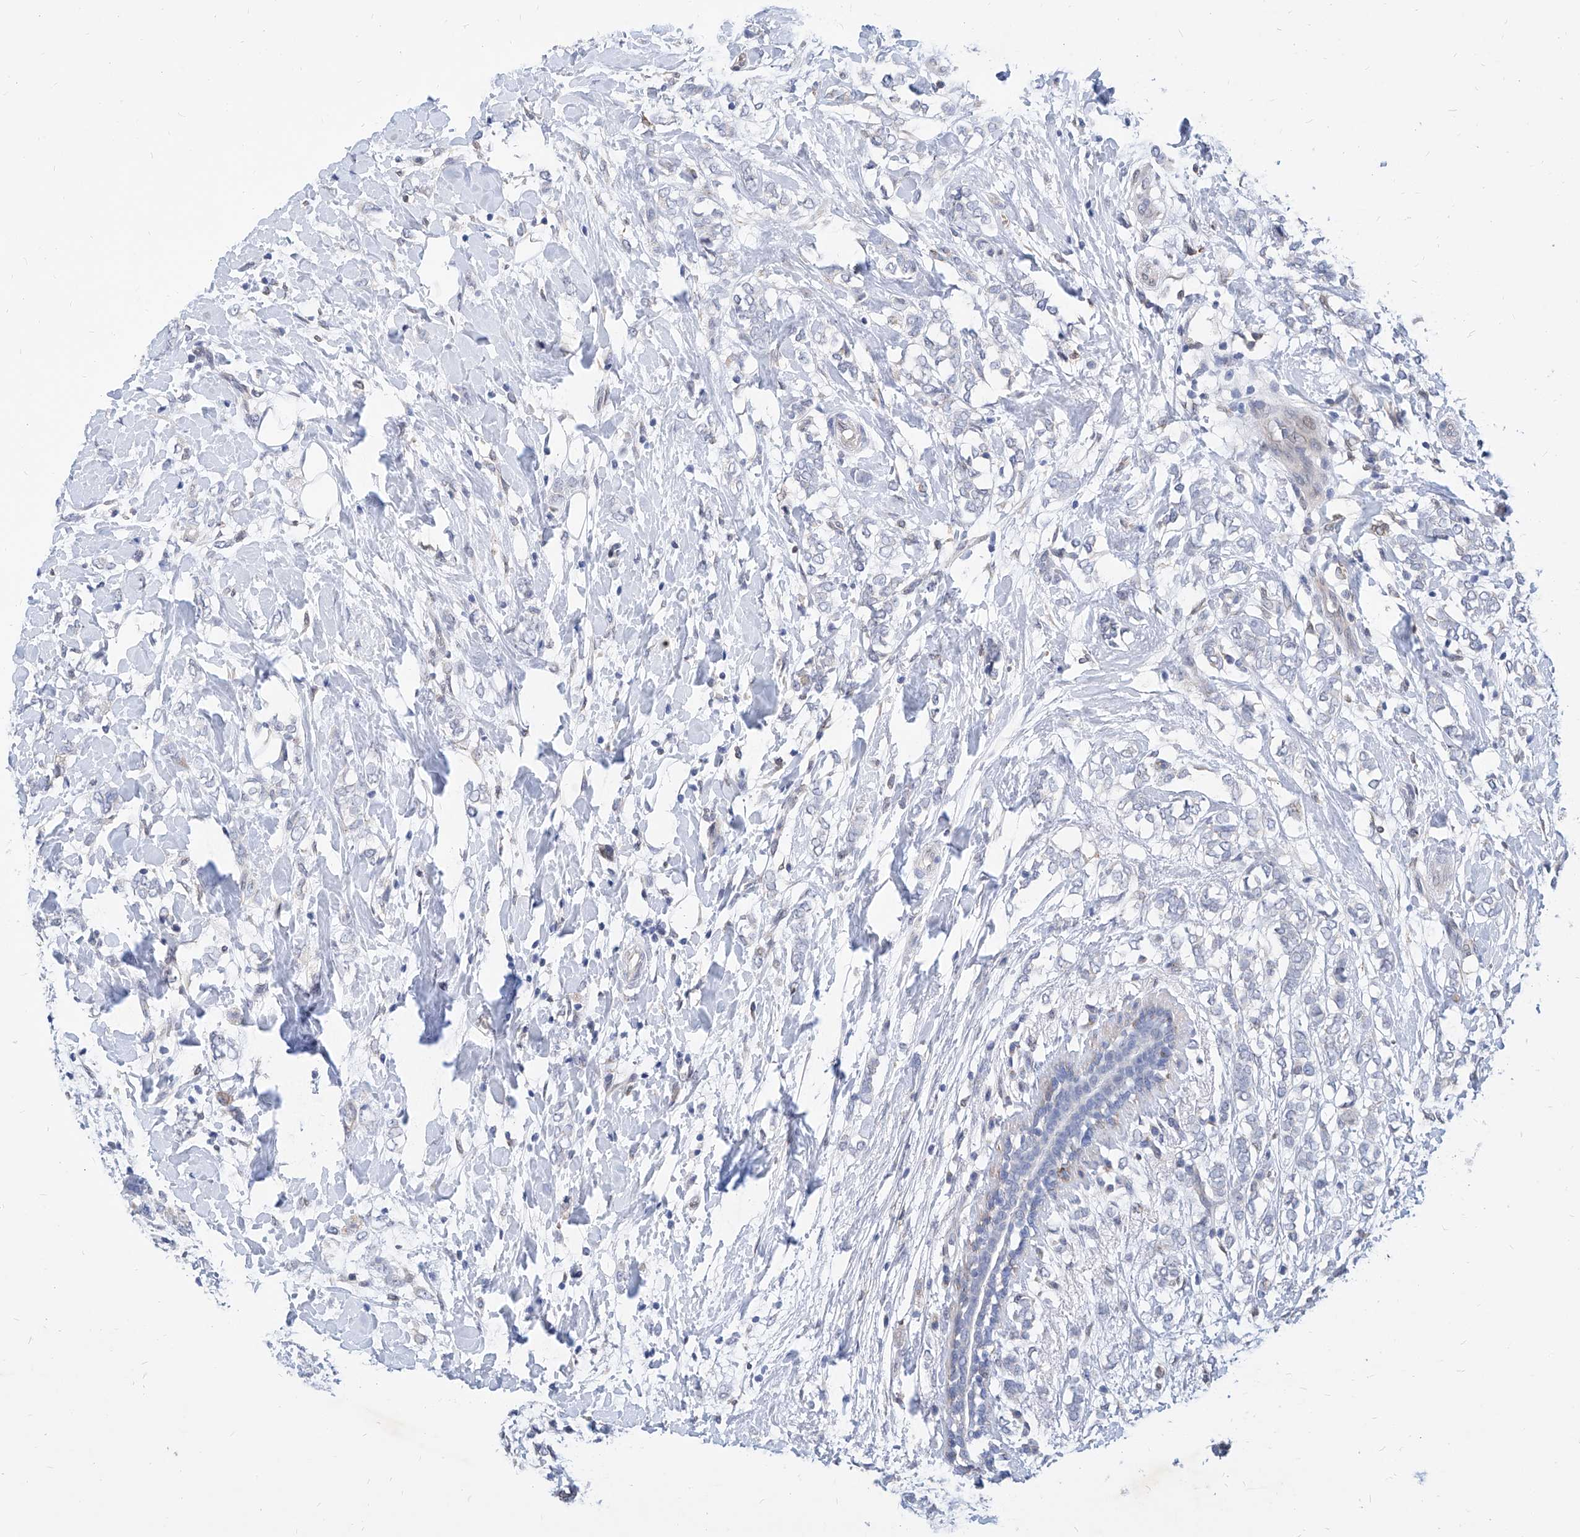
{"staining": {"intensity": "negative", "quantity": "none", "location": "none"}, "tissue": "breast cancer", "cell_type": "Tumor cells", "image_type": "cancer", "snomed": [{"axis": "morphology", "description": "Normal tissue, NOS"}, {"axis": "morphology", "description": "Lobular carcinoma"}, {"axis": "topography", "description": "Breast"}], "caption": "Protein analysis of breast lobular carcinoma exhibits no significant expression in tumor cells.", "gene": "MX2", "patient": {"sex": "female", "age": 47}}